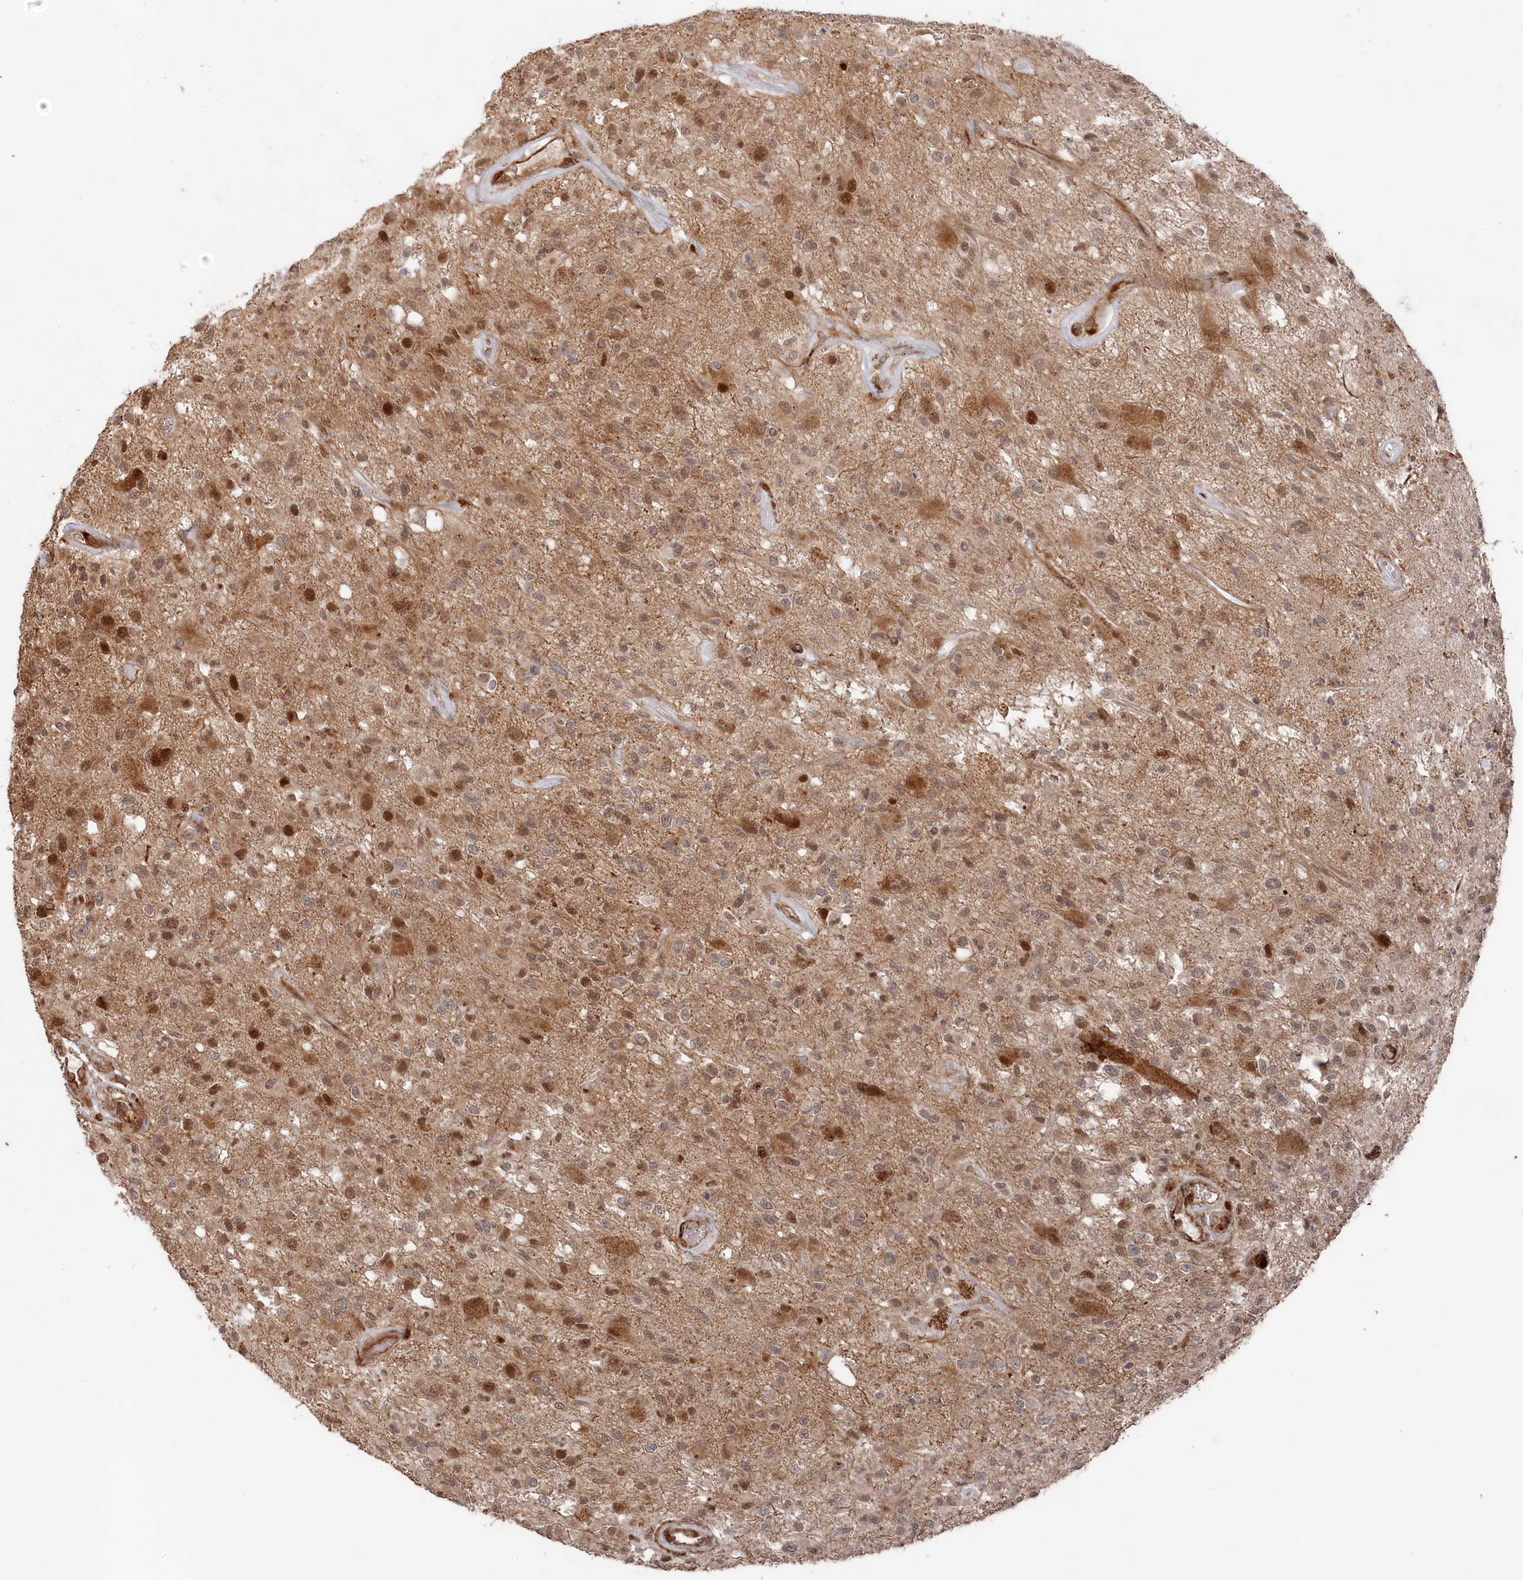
{"staining": {"intensity": "moderate", "quantity": ">75%", "location": "cytoplasmic/membranous,nuclear"}, "tissue": "glioma", "cell_type": "Tumor cells", "image_type": "cancer", "snomed": [{"axis": "morphology", "description": "Glioma, malignant, High grade"}, {"axis": "morphology", "description": "Glioblastoma, NOS"}, {"axis": "topography", "description": "Brain"}], "caption": "The image reveals a brown stain indicating the presence of a protein in the cytoplasmic/membranous and nuclear of tumor cells in glioma.", "gene": "POLR3A", "patient": {"sex": "male", "age": 60}}